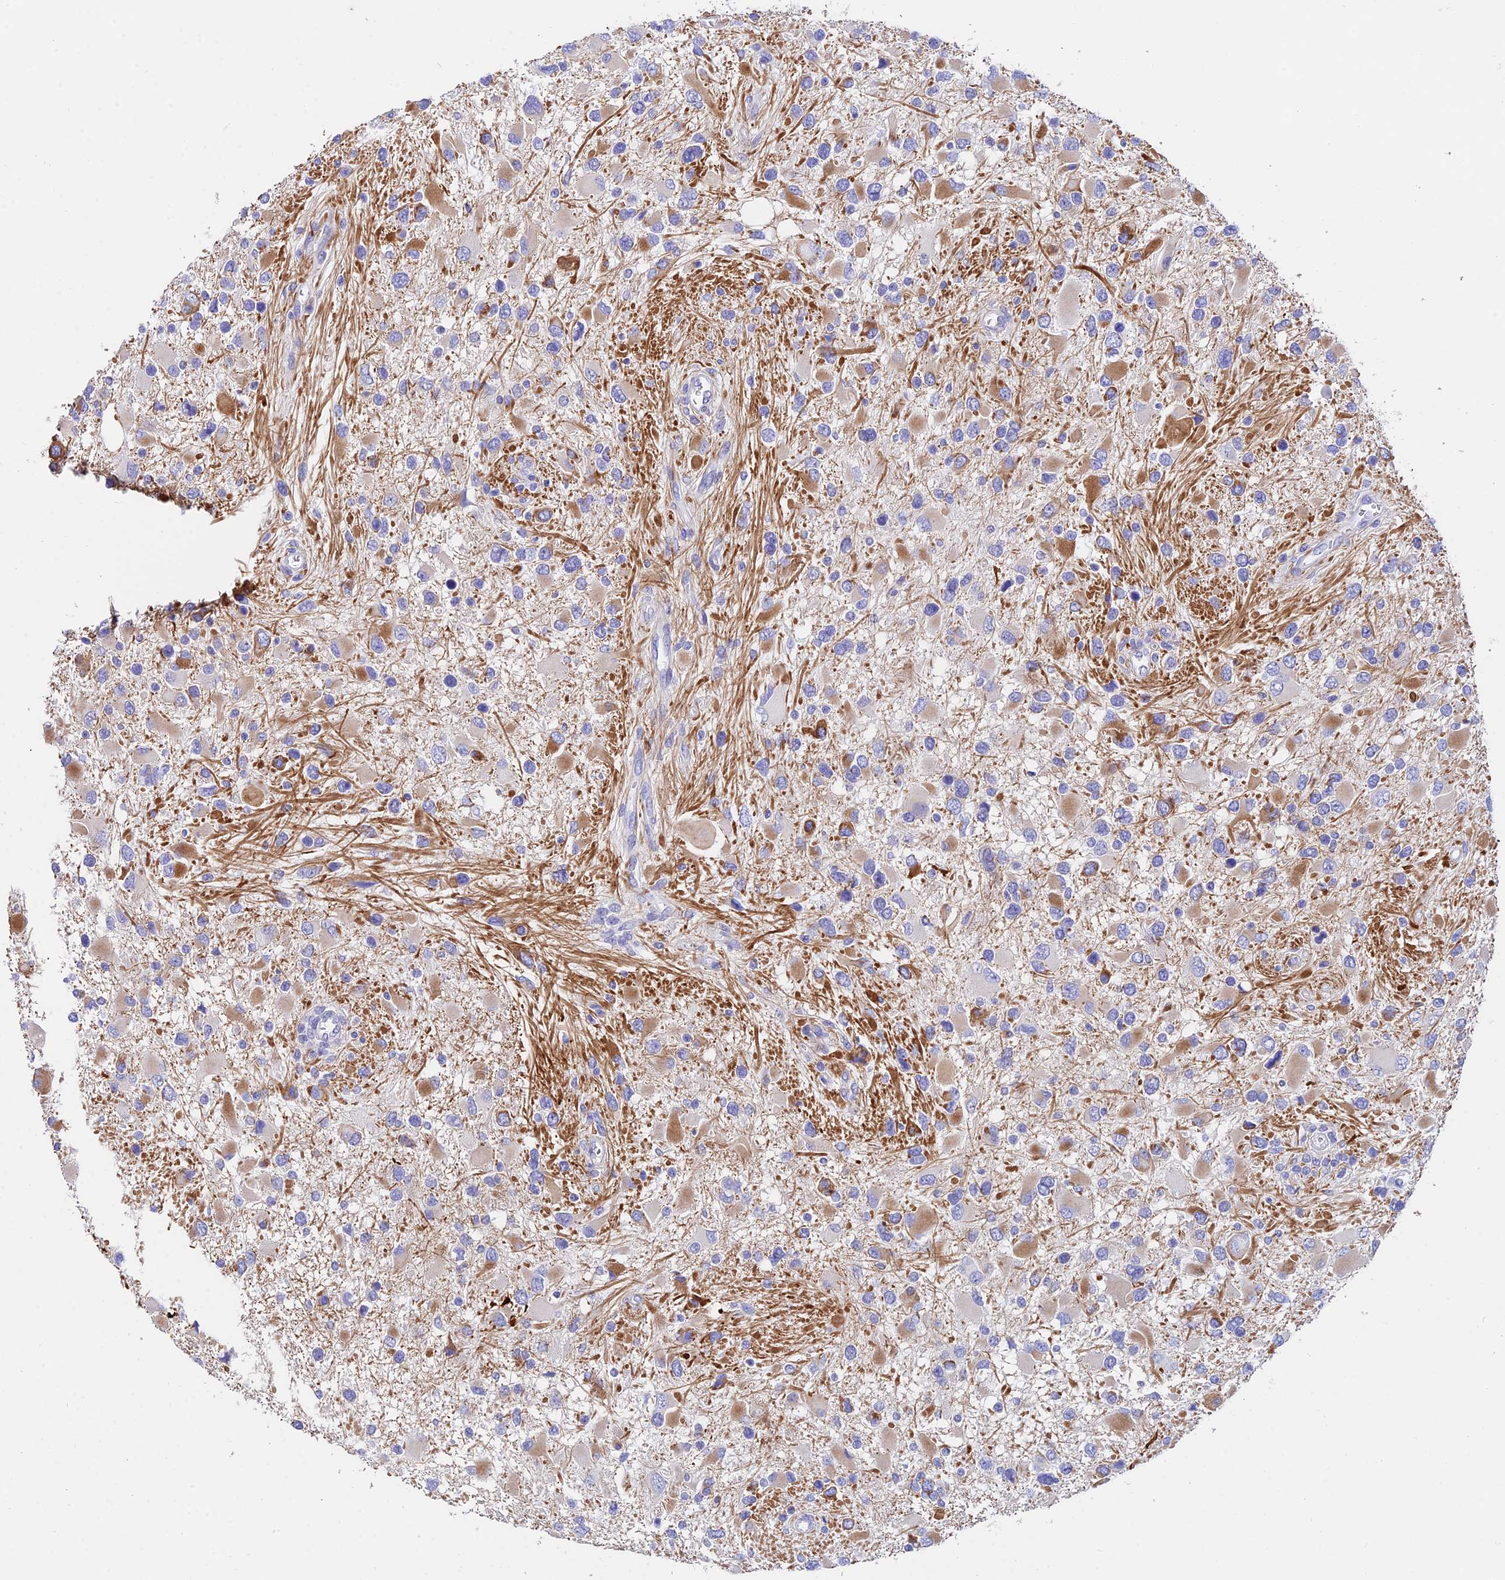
{"staining": {"intensity": "moderate", "quantity": "<25%", "location": "cytoplasmic/membranous"}, "tissue": "glioma", "cell_type": "Tumor cells", "image_type": "cancer", "snomed": [{"axis": "morphology", "description": "Glioma, malignant, High grade"}, {"axis": "topography", "description": "Brain"}], "caption": "The photomicrograph exhibits immunohistochemical staining of glioma. There is moderate cytoplasmic/membranous positivity is seen in approximately <25% of tumor cells.", "gene": "CEP41", "patient": {"sex": "male", "age": 53}}